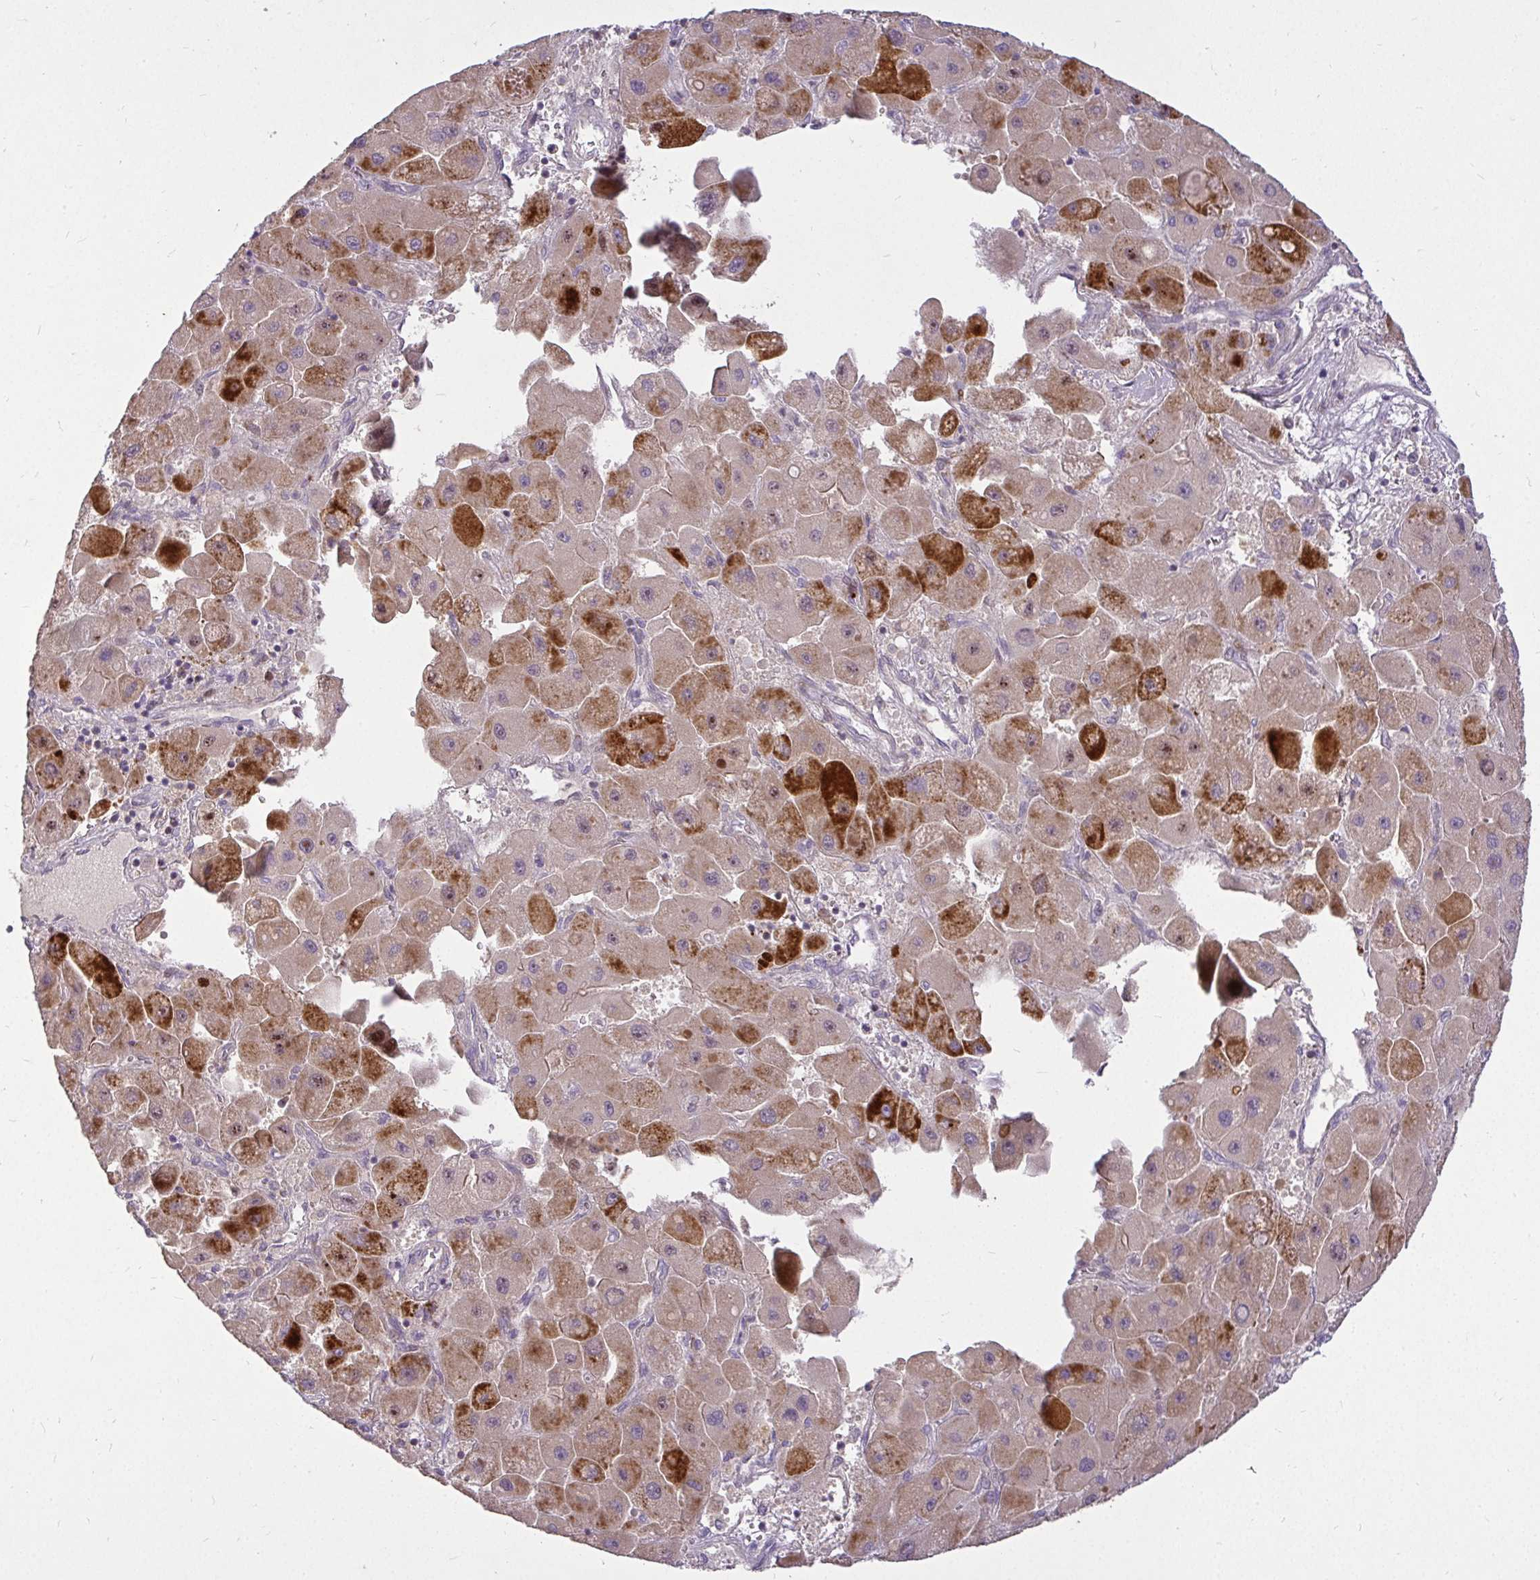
{"staining": {"intensity": "moderate", "quantity": "25%-75%", "location": "cytoplasmic/membranous"}, "tissue": "liver cancer", "cell_type": "Tumor cells", "image_type": "cancer", "snomed": [{"axis": "morphology", "description": "Carcinoma, Hepatocellular, NOS"}, {"axis": "topography", "description": "Liver"}], "caption": "Liver cancer stained with a protein marker demonstrates moderate staining in tumor cells.", "gene": "STRIP1", "patient": {"sex": "male", "age": 24}}